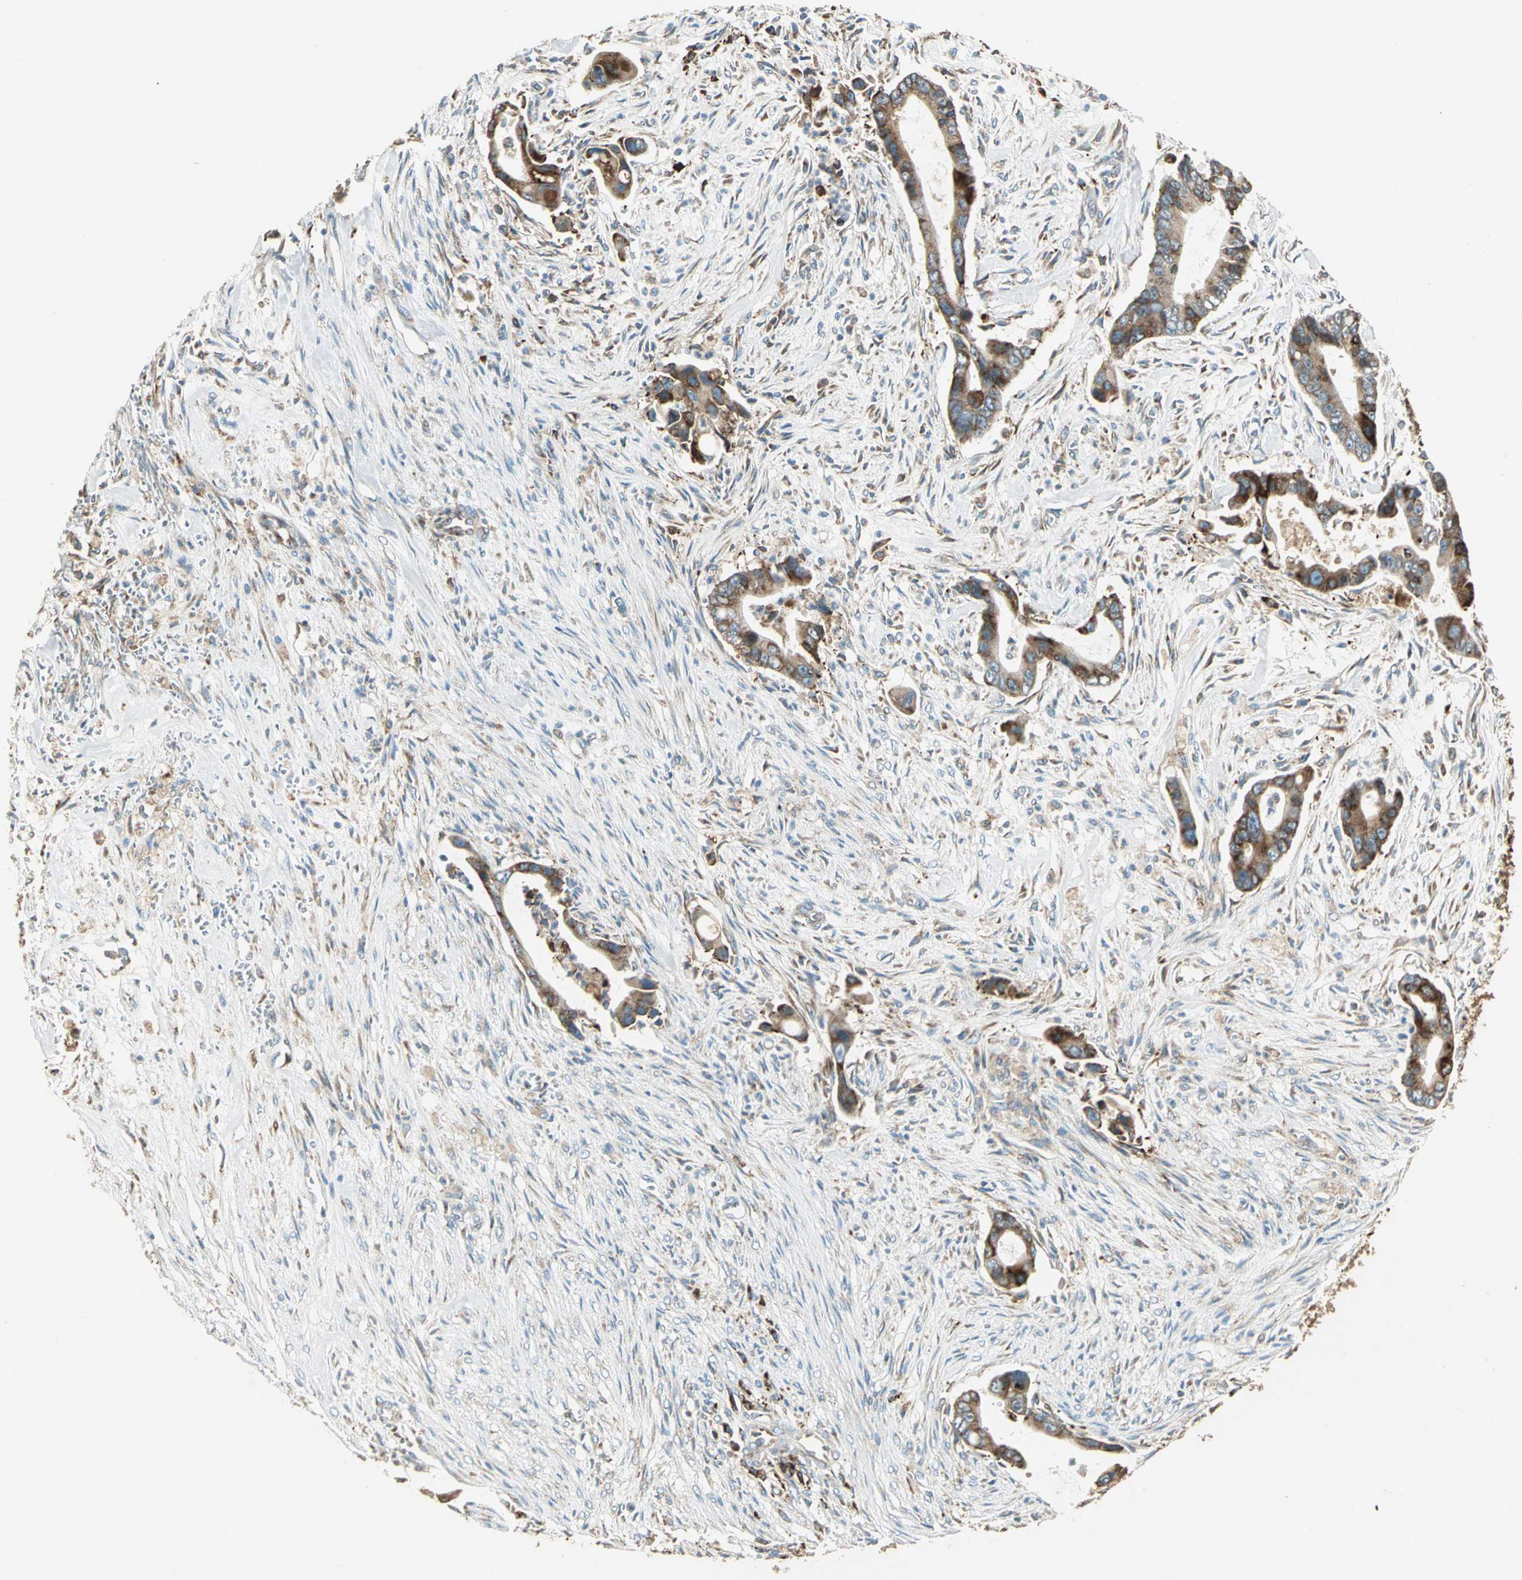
{"staining": {"intensity": "moderate", "quantity": ">75%", "location": "cytoplasmic/membranous"}, "tissue": "liver cancer", "cell_type": "Tumor cells", "image_type": "cancer", "snomed": [{"axis": "morphology", "description": "Cholangiocarcinoma"}, {"axis": "topography", "description": "Liver"}], "caption": "Protein analysis of cholangiocarcinoma (liver) tissue exhibits moderate cytoplasmic/membranous positivity in approximately >75% of tumor cells. The staining was performed using DAB (3,3'-diaminobenzidine), with brown indicating positive protein expression. Nuclei are stained blue with hematoxylin.", "gene": "PDIA4", "patient": {"sex": "female", "age": 55}}